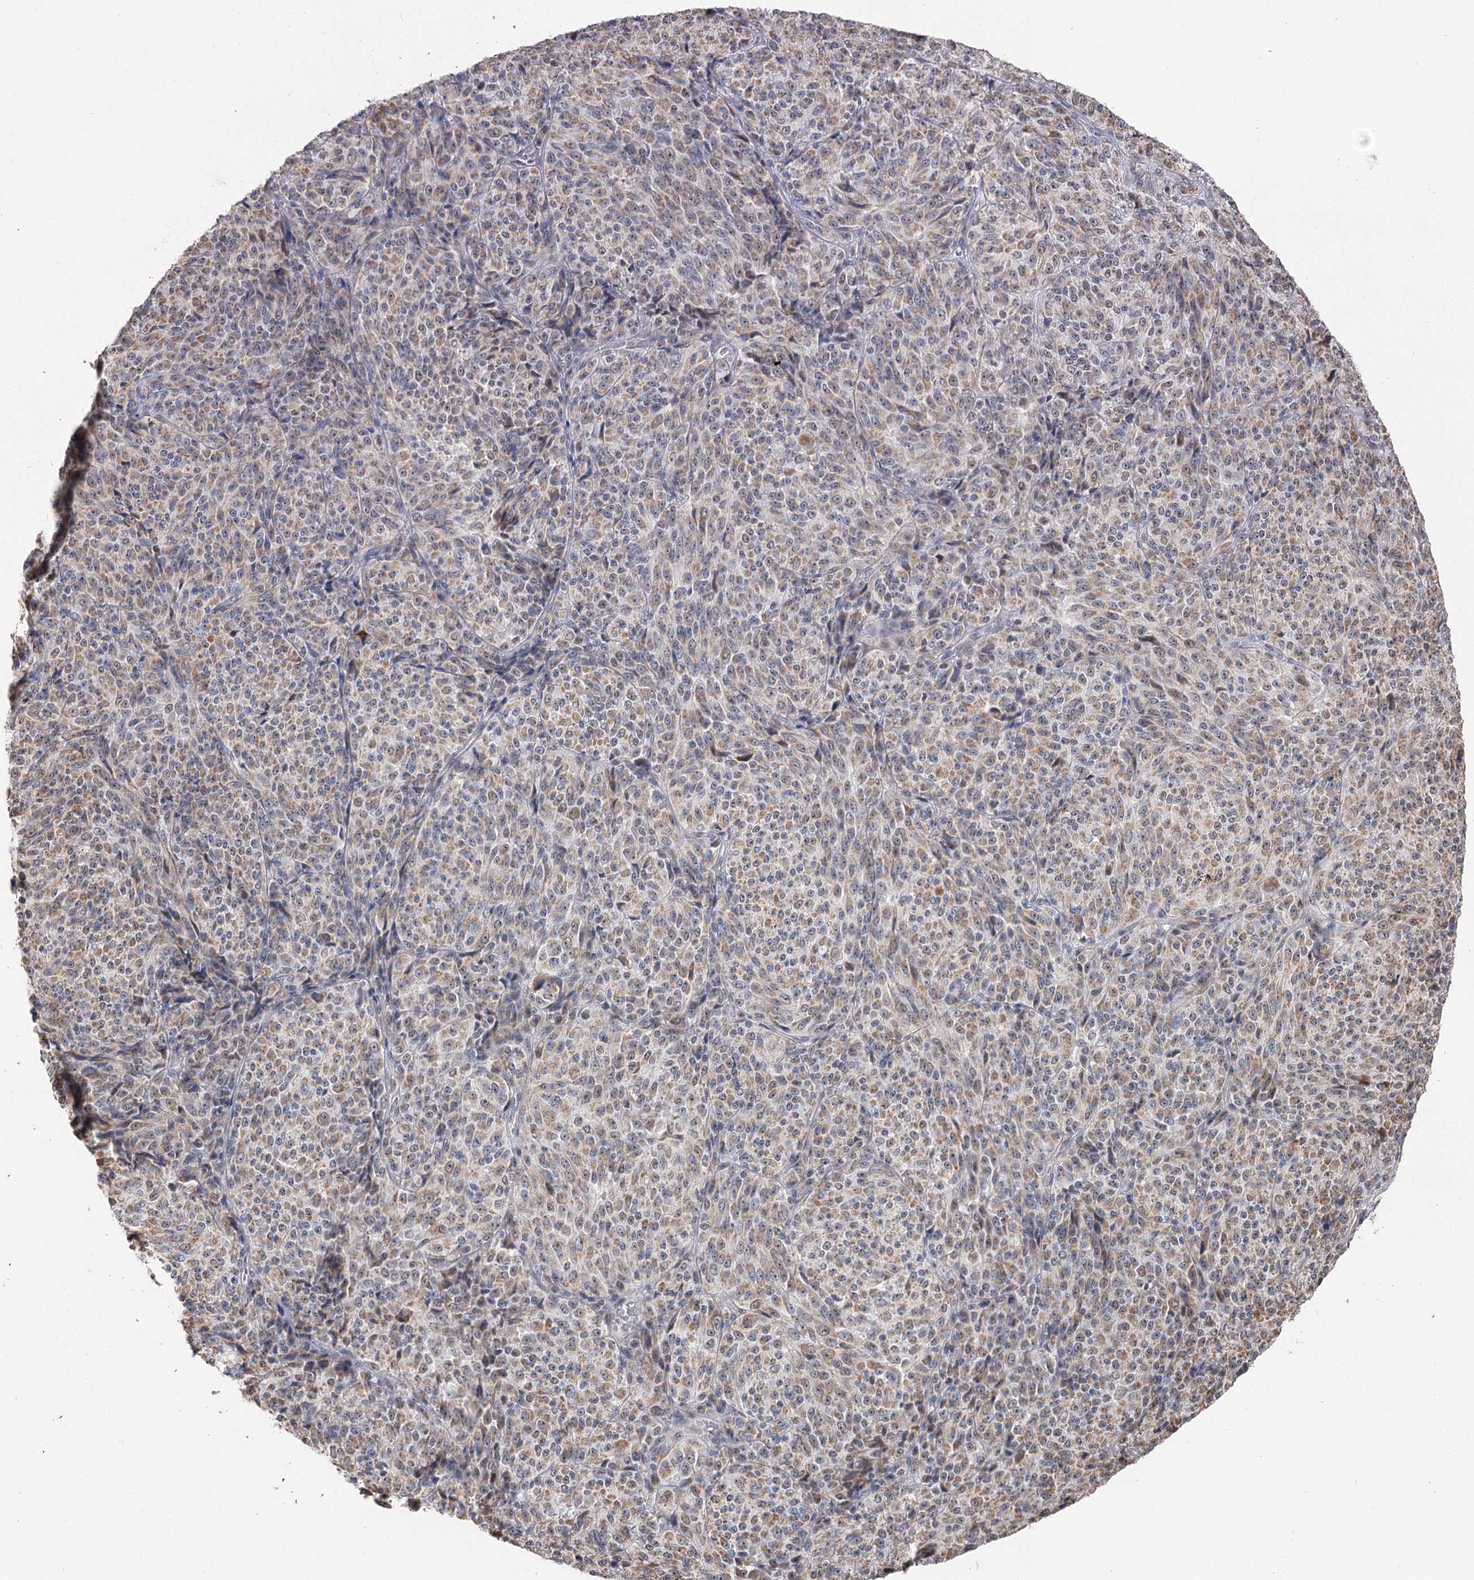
{"staining": {"intensity": "weak", "quantity": ">75%", "location": "cytoplasmic/membranous"}, "tissue": "melanoma", "cell_type": "Tumor cells", "image_type": "cancer", "snomed": [{"axis": "morphology", "description": "Malignant melanoma, Metastatic site"}, {"axis": "topography", "description": "Brain"}], "caption": "Protein staining by immunohistochemistry (IHC) demonstrates weak cytoplasmic/membranous positivity in about >75% of tumor cells in malignant melanoma (metastatic site).", "gene": "RUFY4", "patient": {"sex": "female", "age": 56}}